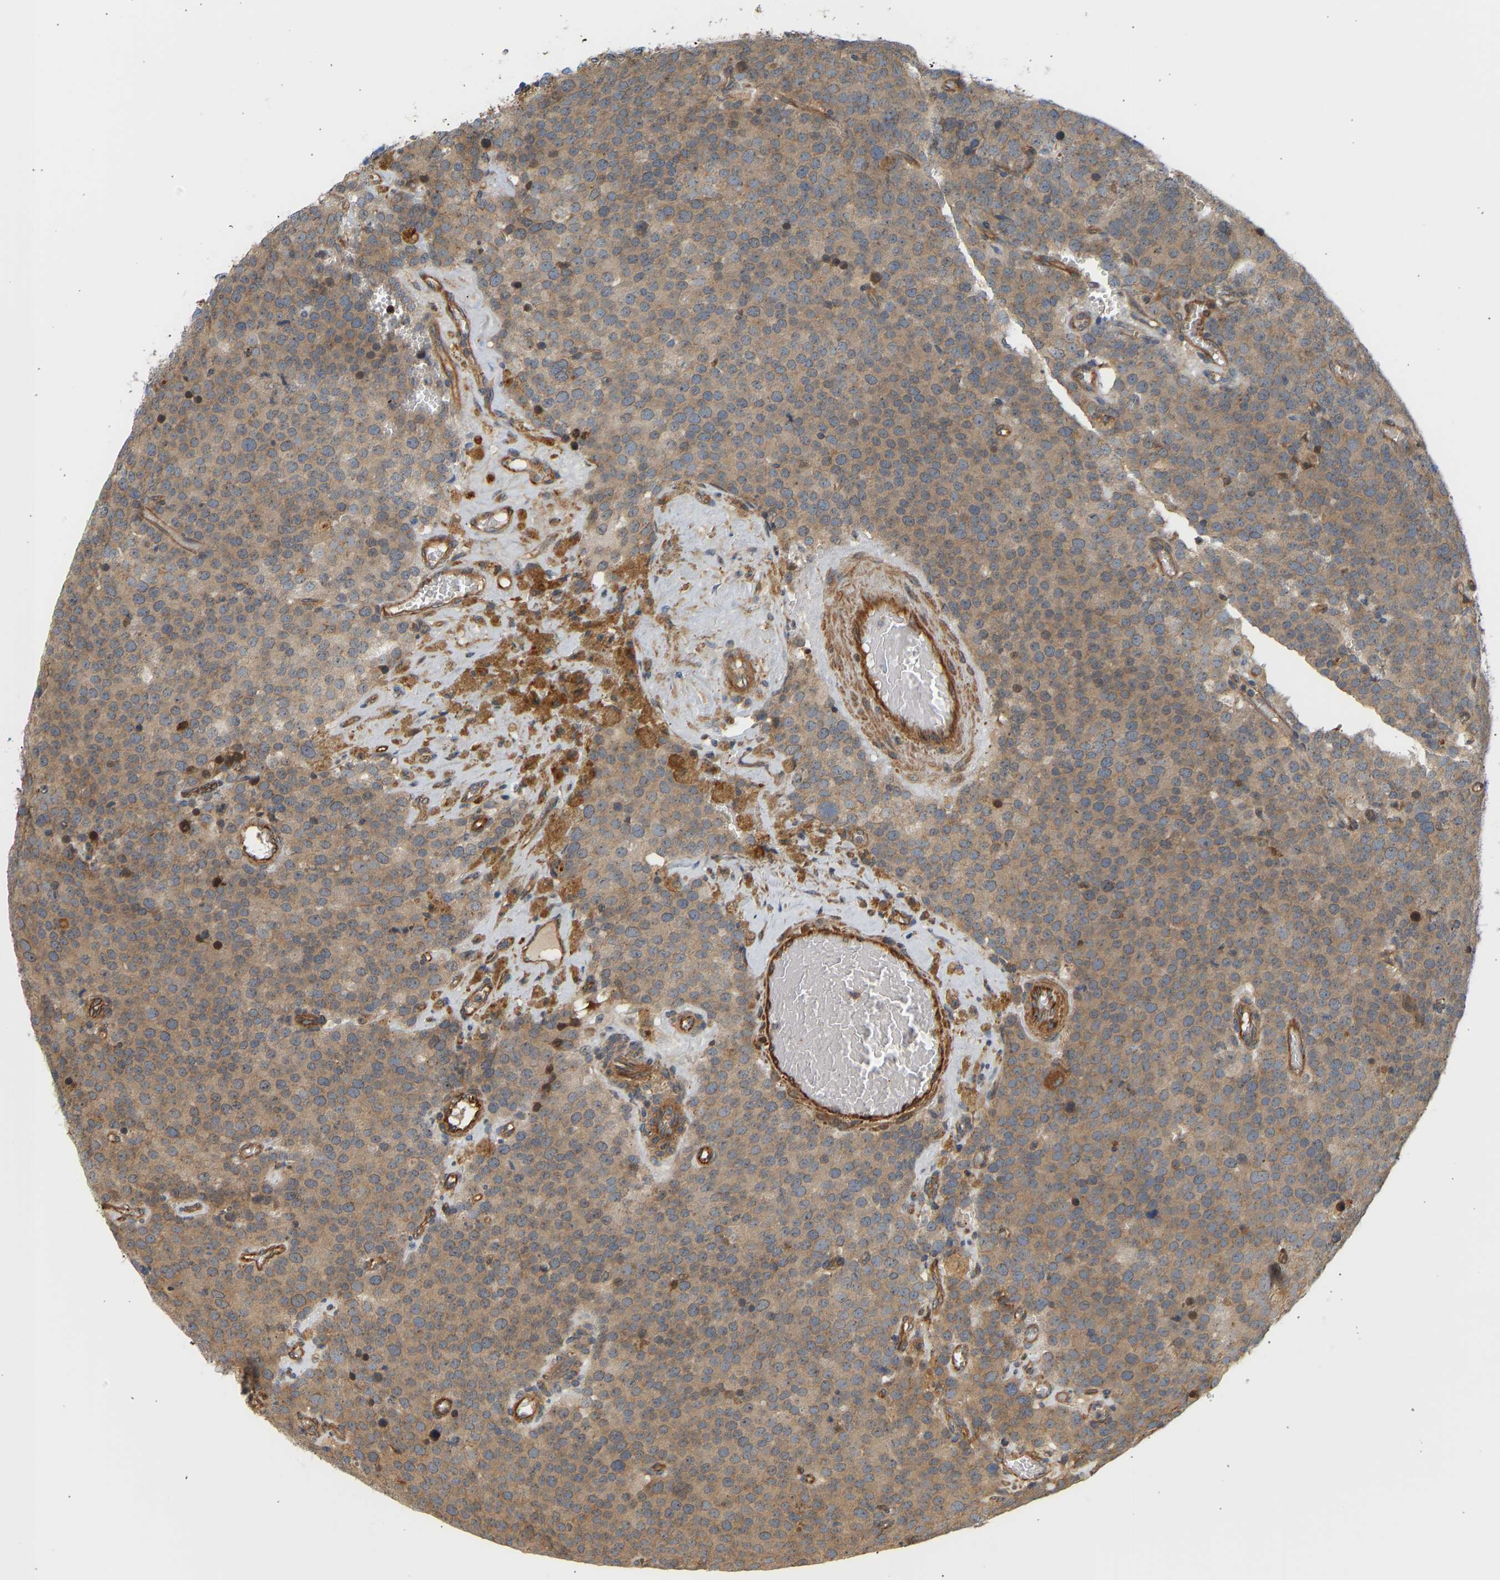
{"staining": {"intensity": "moderate", "quantity": "25%-75%", "location": "cytoplasmic/membranous"}, "tissue": "testis cancer", "cell_type": "Tumor cells", "image_type": "cancer", "snomed": [{"axis": "morphology", "description": "Normal tissue, NOS"}, {"axis": "morphology", "description": "Seminoma, NOS"}, {"axis": "topography", "description": "Testis"}], "caption": "An IHC histopathology image of neoplastic tissue is shown. Protein staining in brown highlights moderate cytoplasmic/membranous positivity in testis cancer (seminoma) within tumor cells.", "gene": "CEP57", "patient": {"sex": "male", "age": 71}}